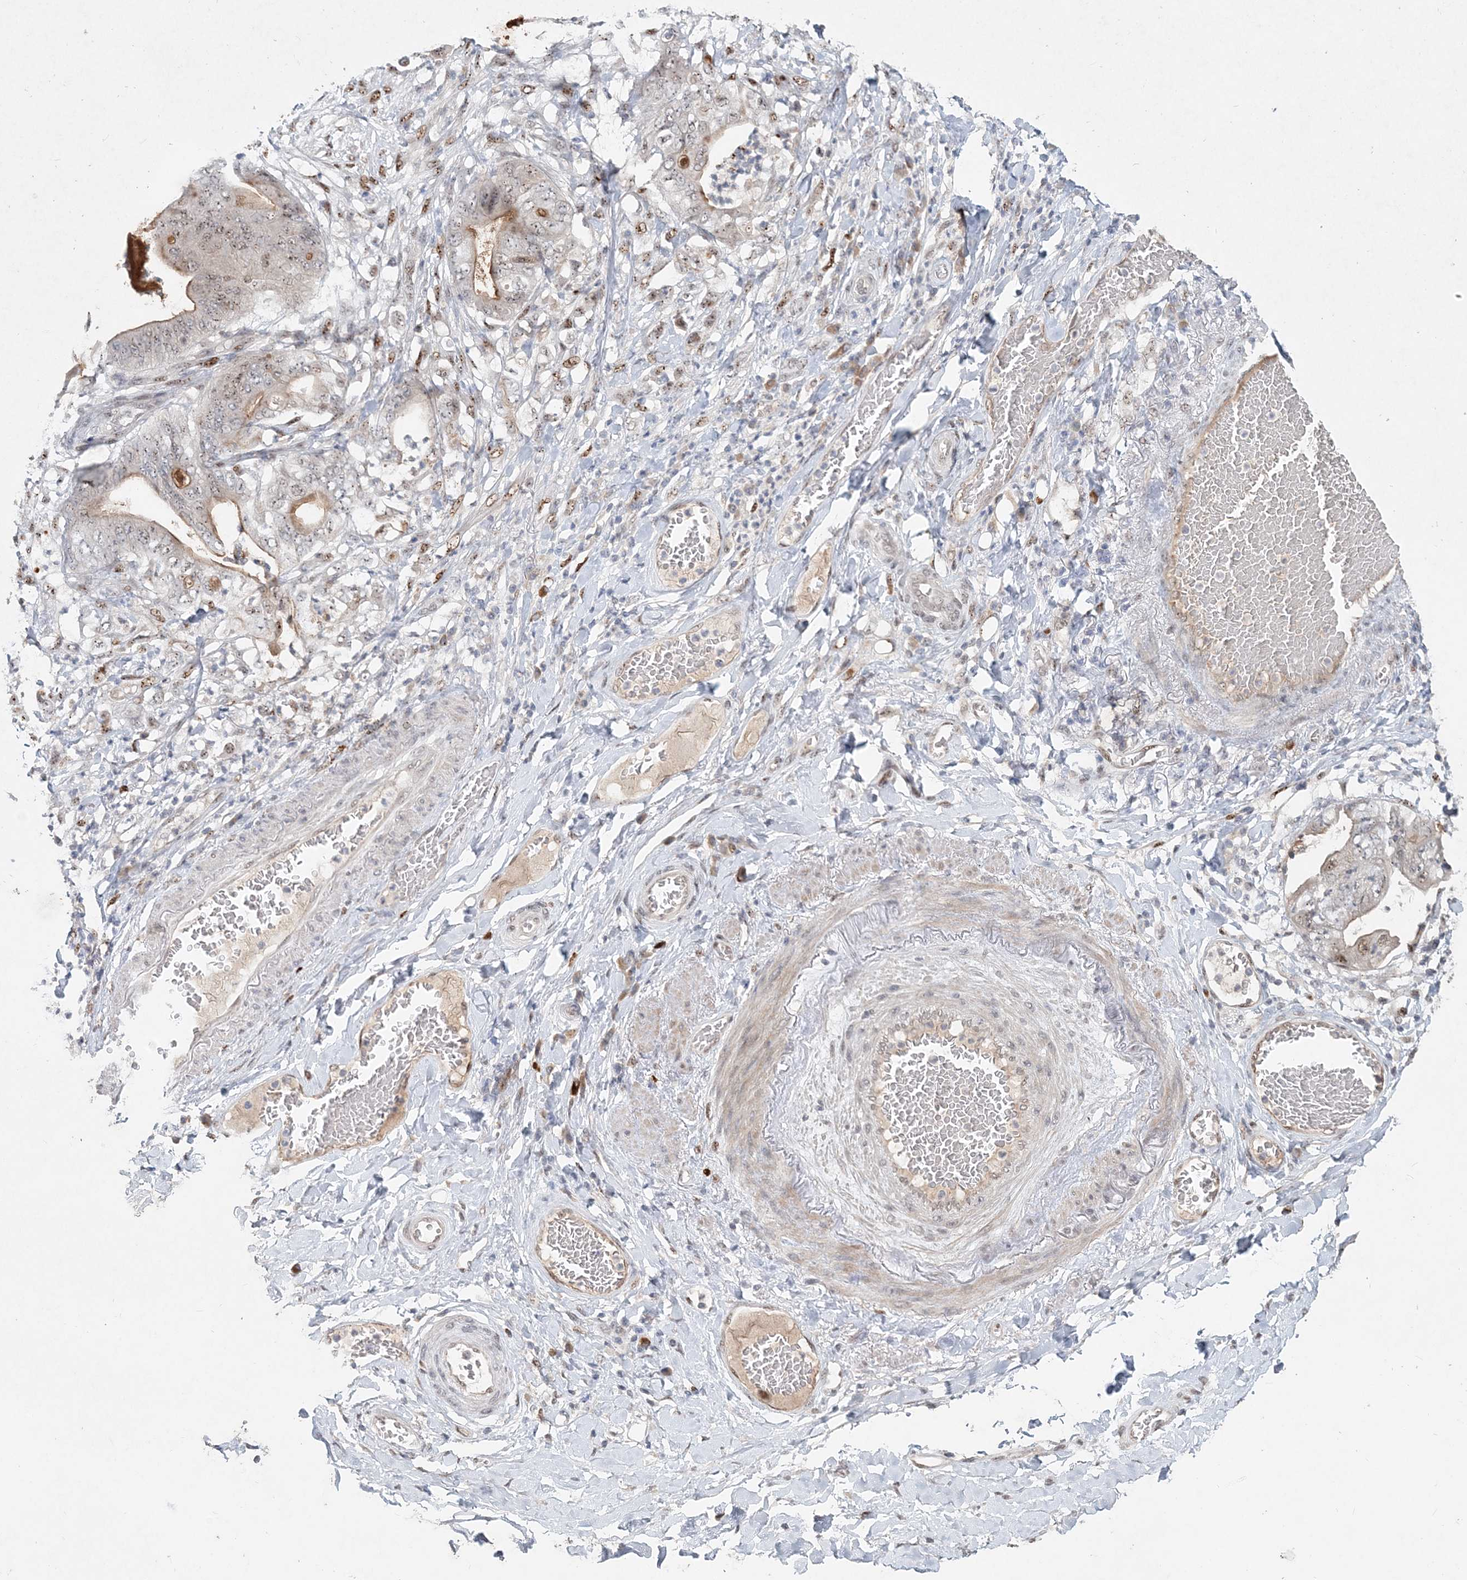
{"staining": {"intensity": "weak", "quantity": ">75%", "location": "cytoplasmic/membranous,nuclear"}, "tissue": "stomach cancer", "cell_type": "Tumor cells", "image_type": "cancer", "snomed": [{"axis": "morphology", "description": "Adenocarcinoma, NOS"}, {"axis": "topography", "description": "Stomach"}], "caption": "A brown stain highlights weak cytoplasmic/membranous and nuclear staining of a protein in human stomach cancer tumor cells.", "gene": "GIN1", "patient": {"sex": "female", "age": 73}}